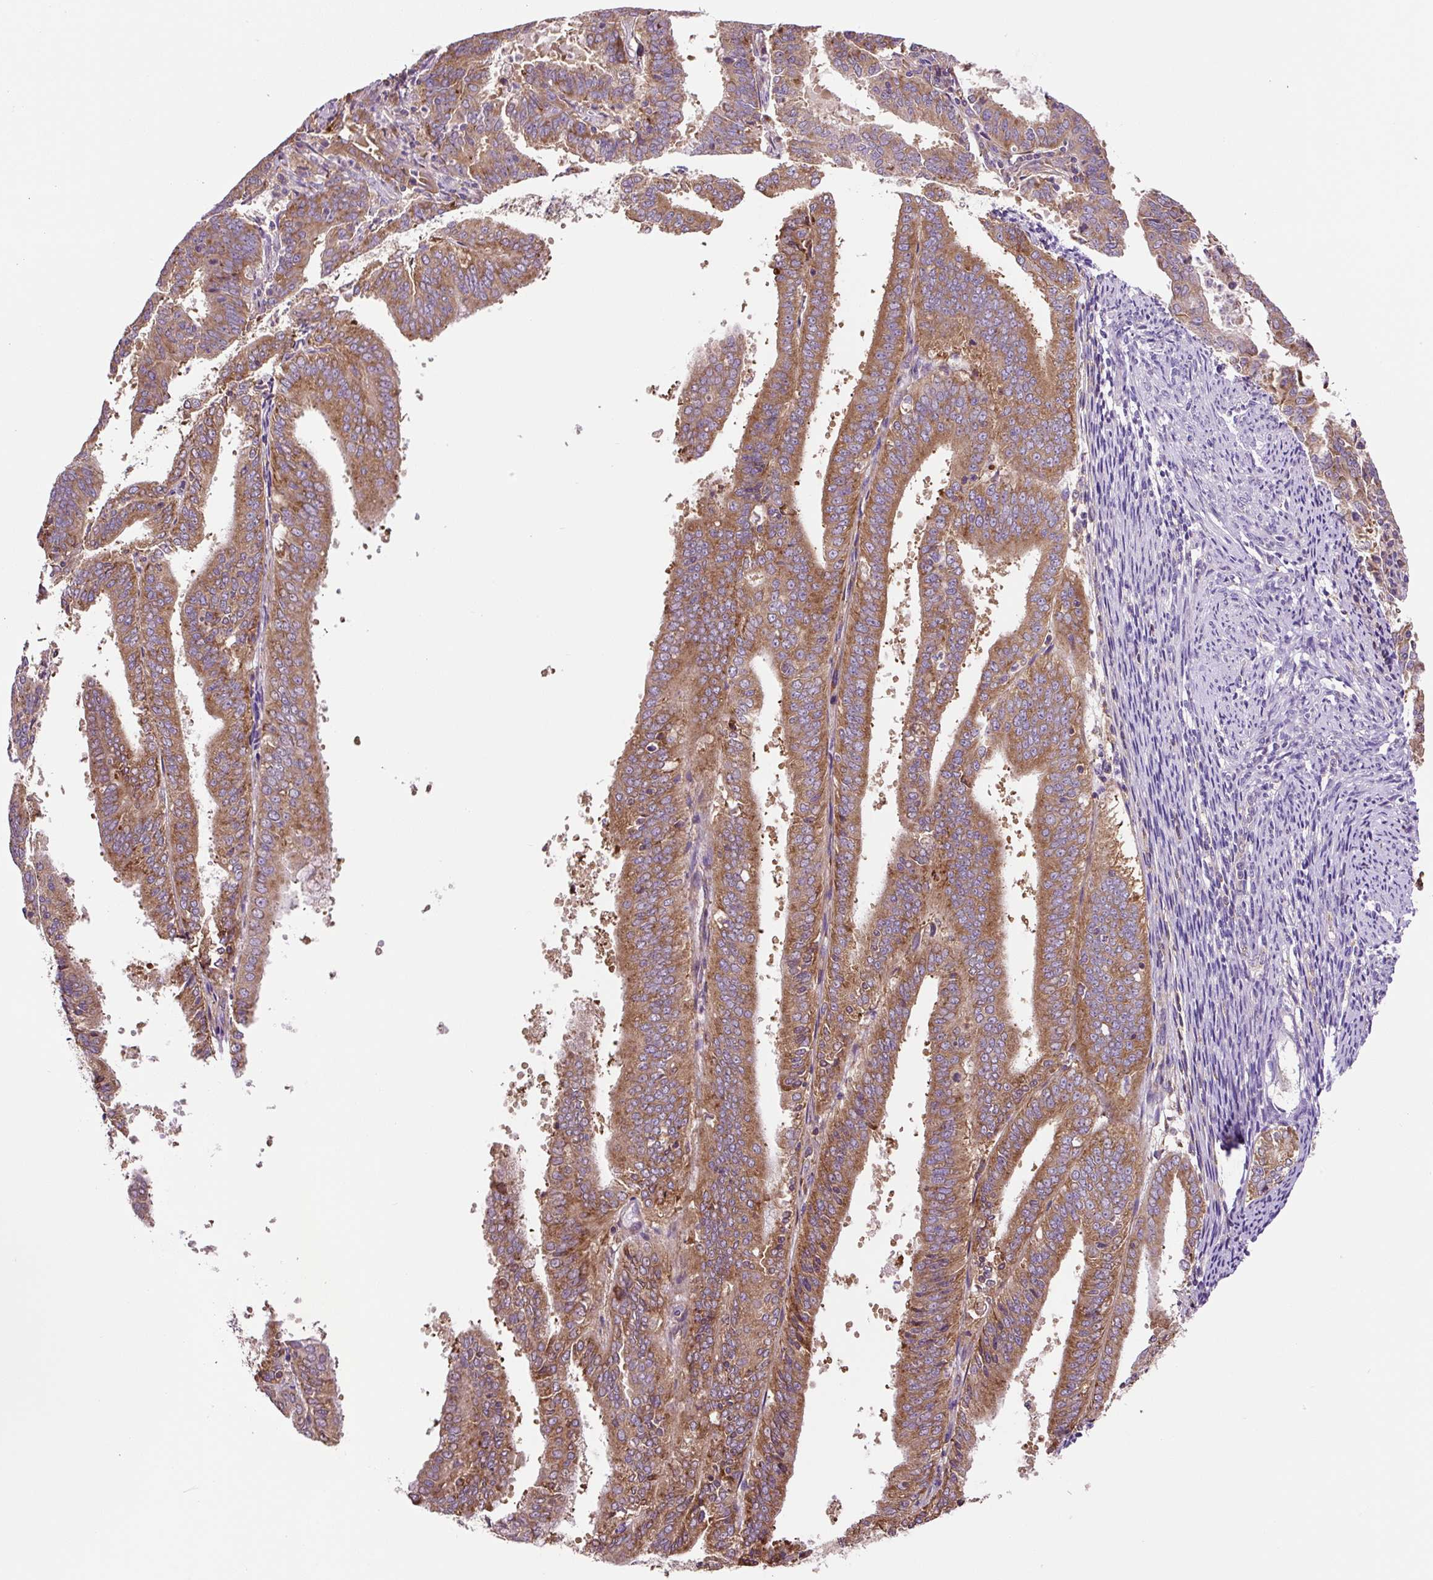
{"staining": {"intensity": "moderate", "quantity": ">75%", "location": "cytoplasmic/membranous"}, "tissue": "endometrial cancer", "cell_type": "Tumor cells", "image_type": "cancer", "snomed": [{"axis": "morphology", "description": "Adenocarcinoma, NOS"}, {"axis": "topography", "description": "Endometrium"}], "caption": "Immunohistochemistry (DAB) staining of adenocarcinoma (endometrial) displays moderate cytoplasmic/membranous protein expression in about >75% of tumor cells. (DAB IHC, brown staining for protein, blue staining for nuclei).", "gene": "RPS23", "patient": {"sex": "female", "age": 63}}